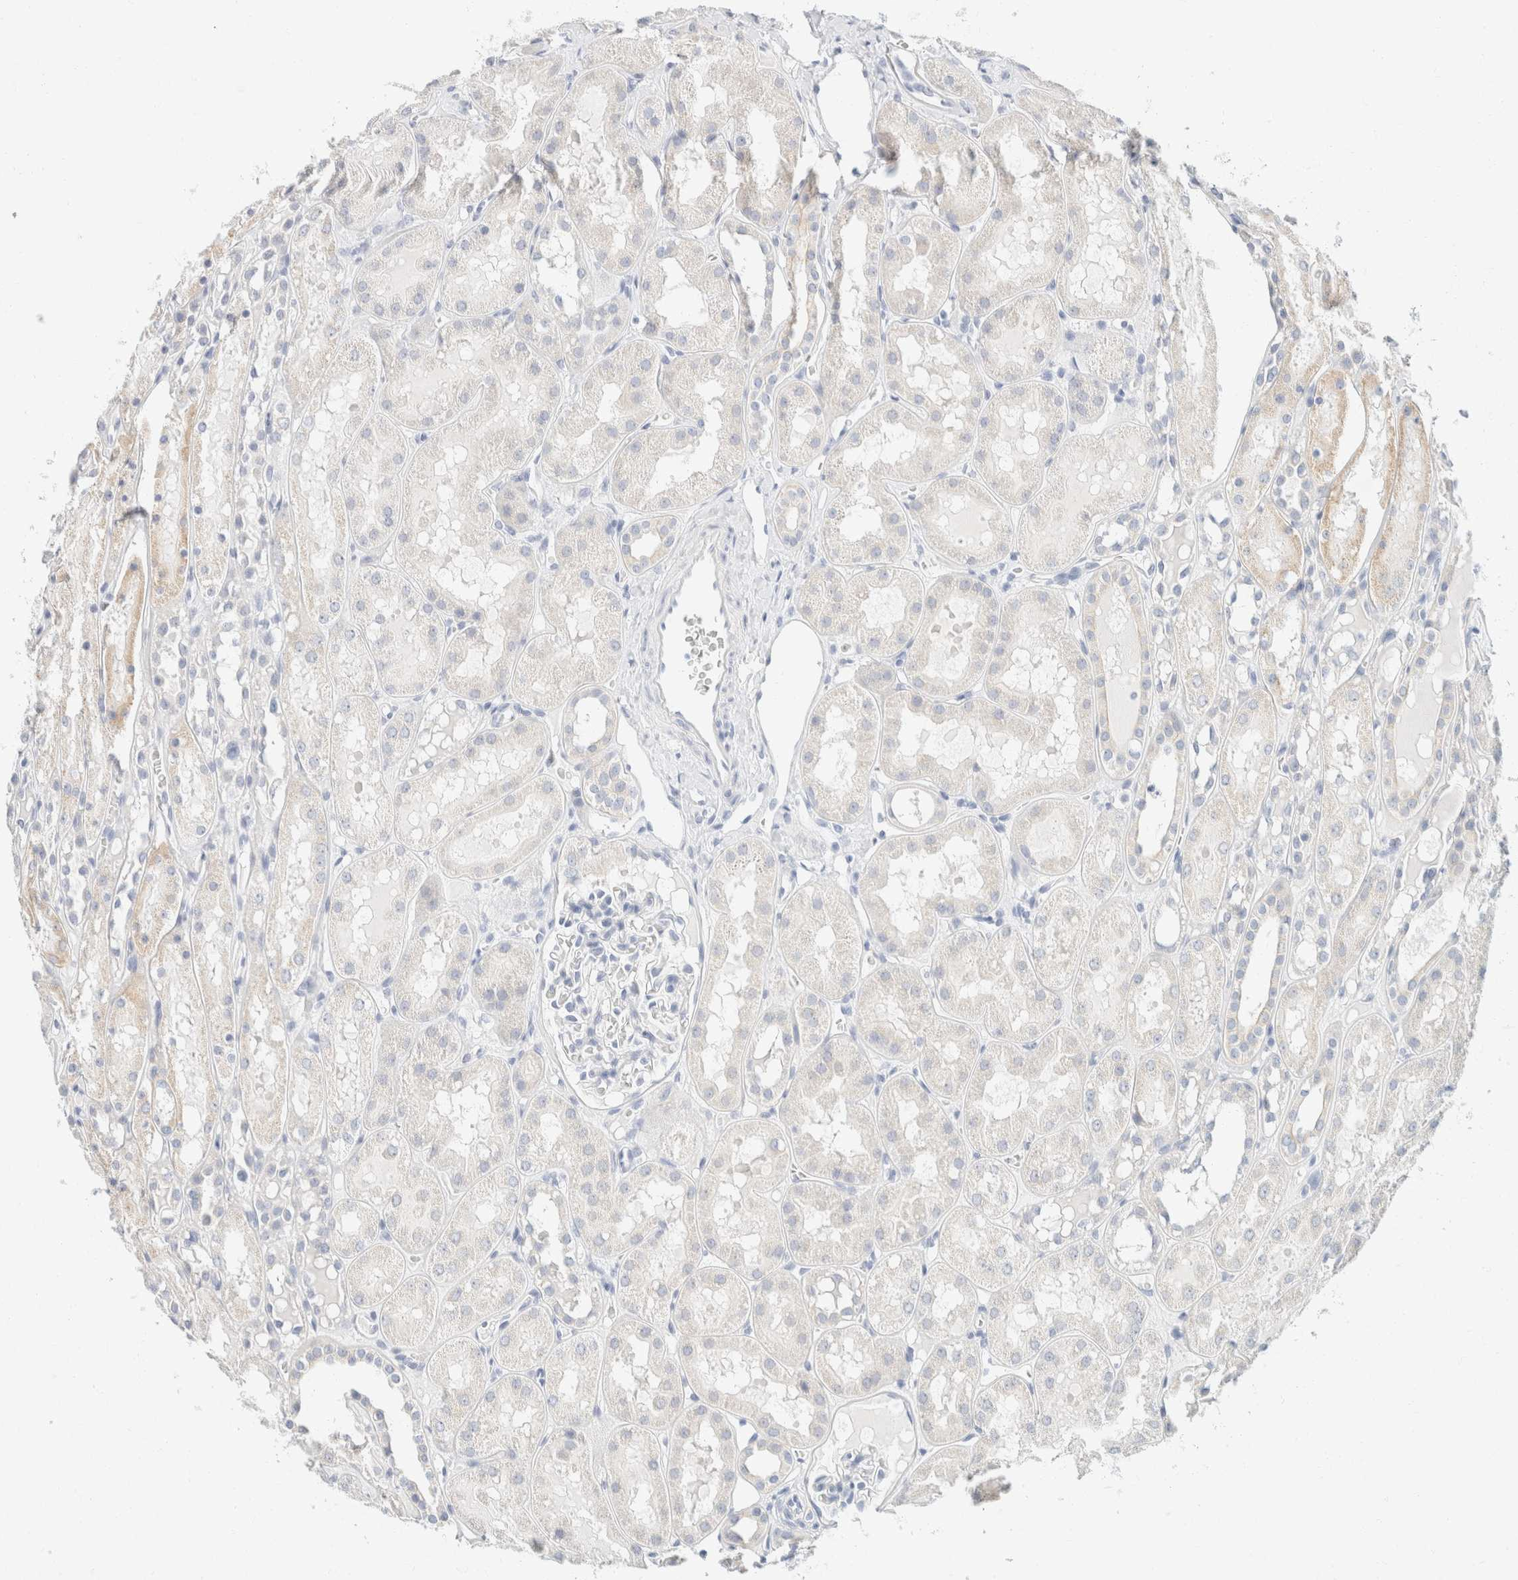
{"staining": {"intensity": "negative", "quantity": "none", "location": "none"}, "tissue": "kidney", "cell_type": "Cells in glomeruli", "image_type": "normal", "snomed": [{"axis": "morphology", "description": "Normal tissue, NOS"}, {"axis": "topography", "description": "Kidney"}, {"axis": "topography", "description": "Urinary bladder"}], "caption": "Histopathology image shows no protein expression in cells in glomeruli of normal kidney.", "gene": "KRT20", "patient": {"sex": "male", "age": 16}}